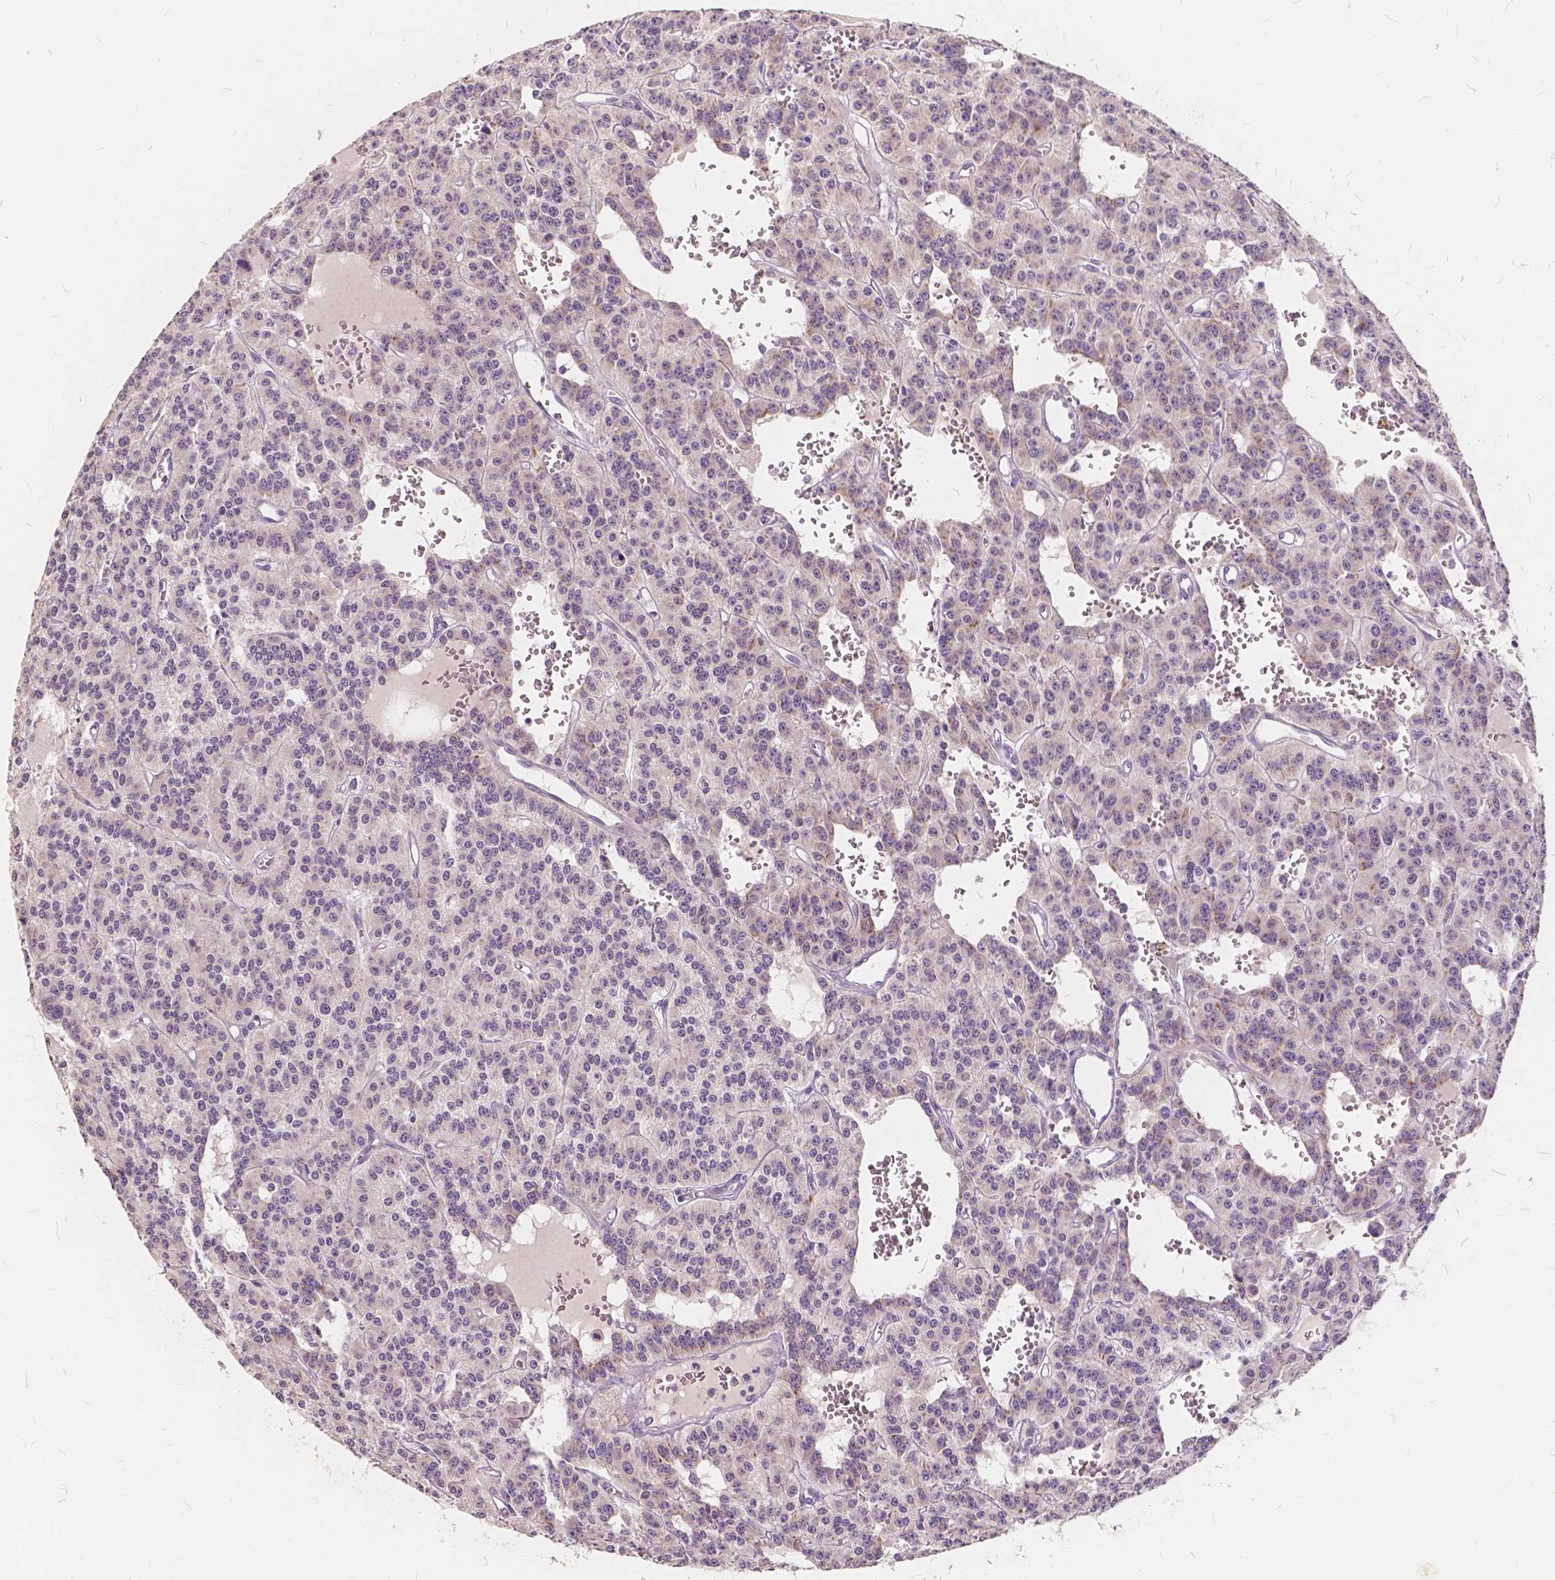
{"staining": {"intensity": "weak", "quantity": "25%-75%", "location": "cytoplasmic/membranous"}, "tissue": "carcinoid", "cell_type": "Tumor cells", "image_type": "cancer", "snomed": [{"axis": "morphology", "description": "Carcinoid, malignant, NOS"}, {"axis": "topography", "description": "Lung"}], "caption": "An image of carcinoid (malignant) stained for a protein exhibits weak cytoplasmic/membranous brown staining in tumor cells.", "gene": "SLC7A8", "patient": {"sex": "female", "age": 71}}